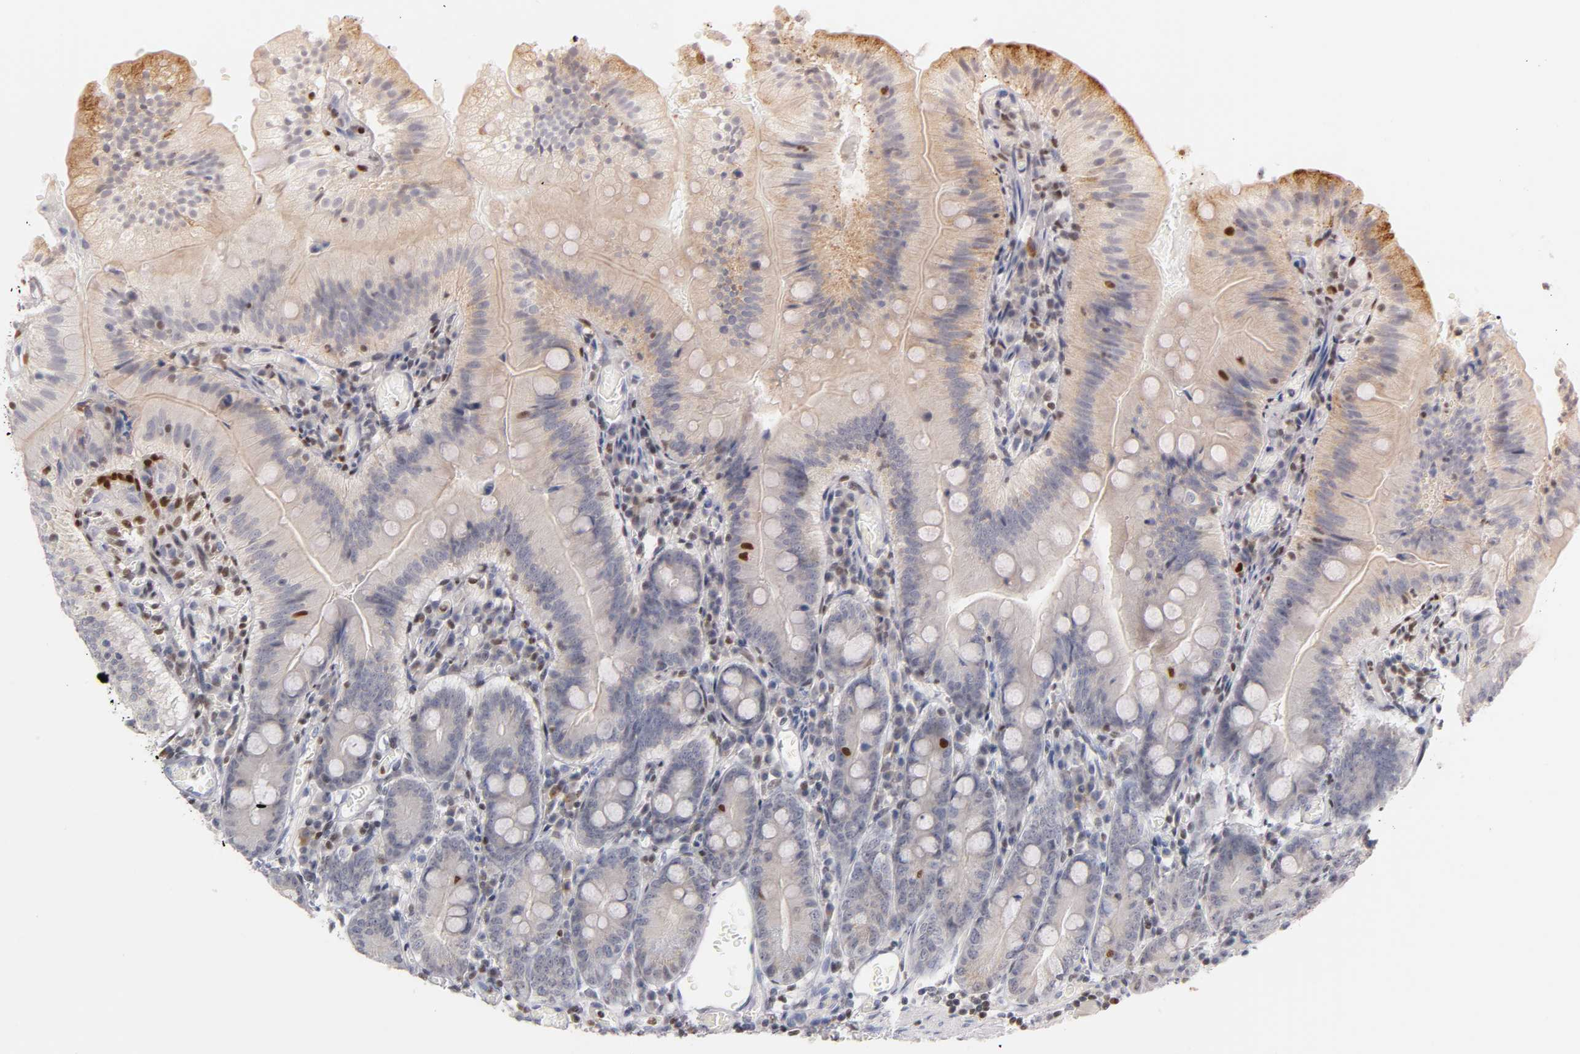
{"staining": {"intensity": "moderate", "quantity": ">75%", "location": "cytoplasmic/membranous,nuclear"}, "tissue": "small intestine", "cell_type": "Glandular cells", "image_type": "normal", "snomed": [{"axis": "morphology", "description": "Normal tissue, NOS"}, {"axis": "topography", "description": "Small intestine"}], "caption": "This photomicrograph reveals IHC staining of normal small intestine, with medium moderate cytoplasmic/membranous,nuclear expression in approximately >75% of glandular cells.", "gene": "RUNX1", "patient": {"sex": "male", "age": 71}}